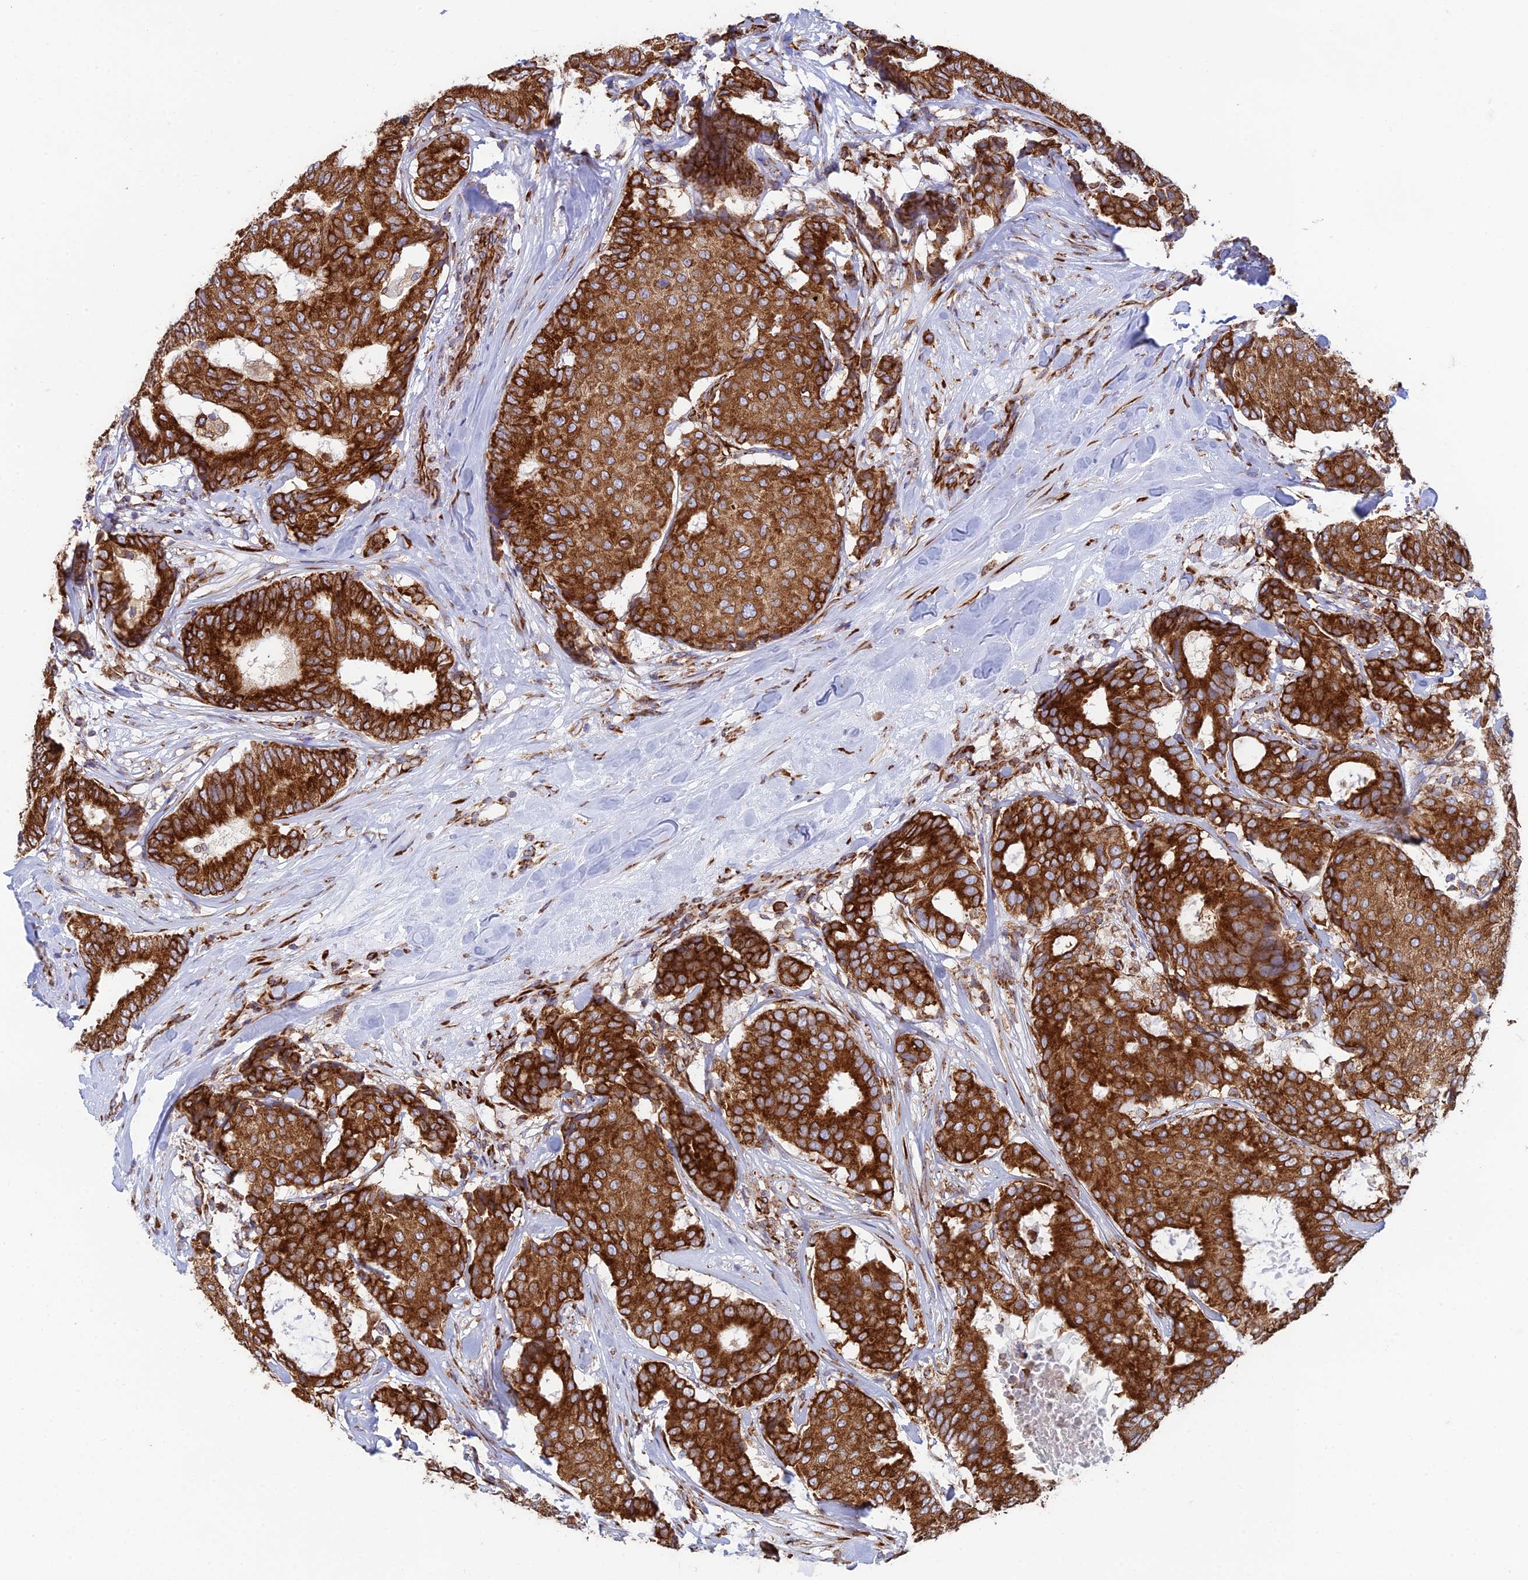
{"staining": {"intensity": "strong", "quantity": ">75%", "location": "cytoplasmic/membranous"}, "tissue": "breast cancer", "cell_type": "Tumor cells", "image_type": "cancer", "snomed": [{"axis": "morphology", "description": "Duct carcinoma"}, {"axis": "topography", "description": "Breast"}], "caption": "Immunohistochemical staining of breast cancer demonstrates high levels of strong cytoplasmic/membranous expression in approximately >75% of tumor cells.", "gene": "CCDC69", "patient": {"sex": "female", "age": 75}}